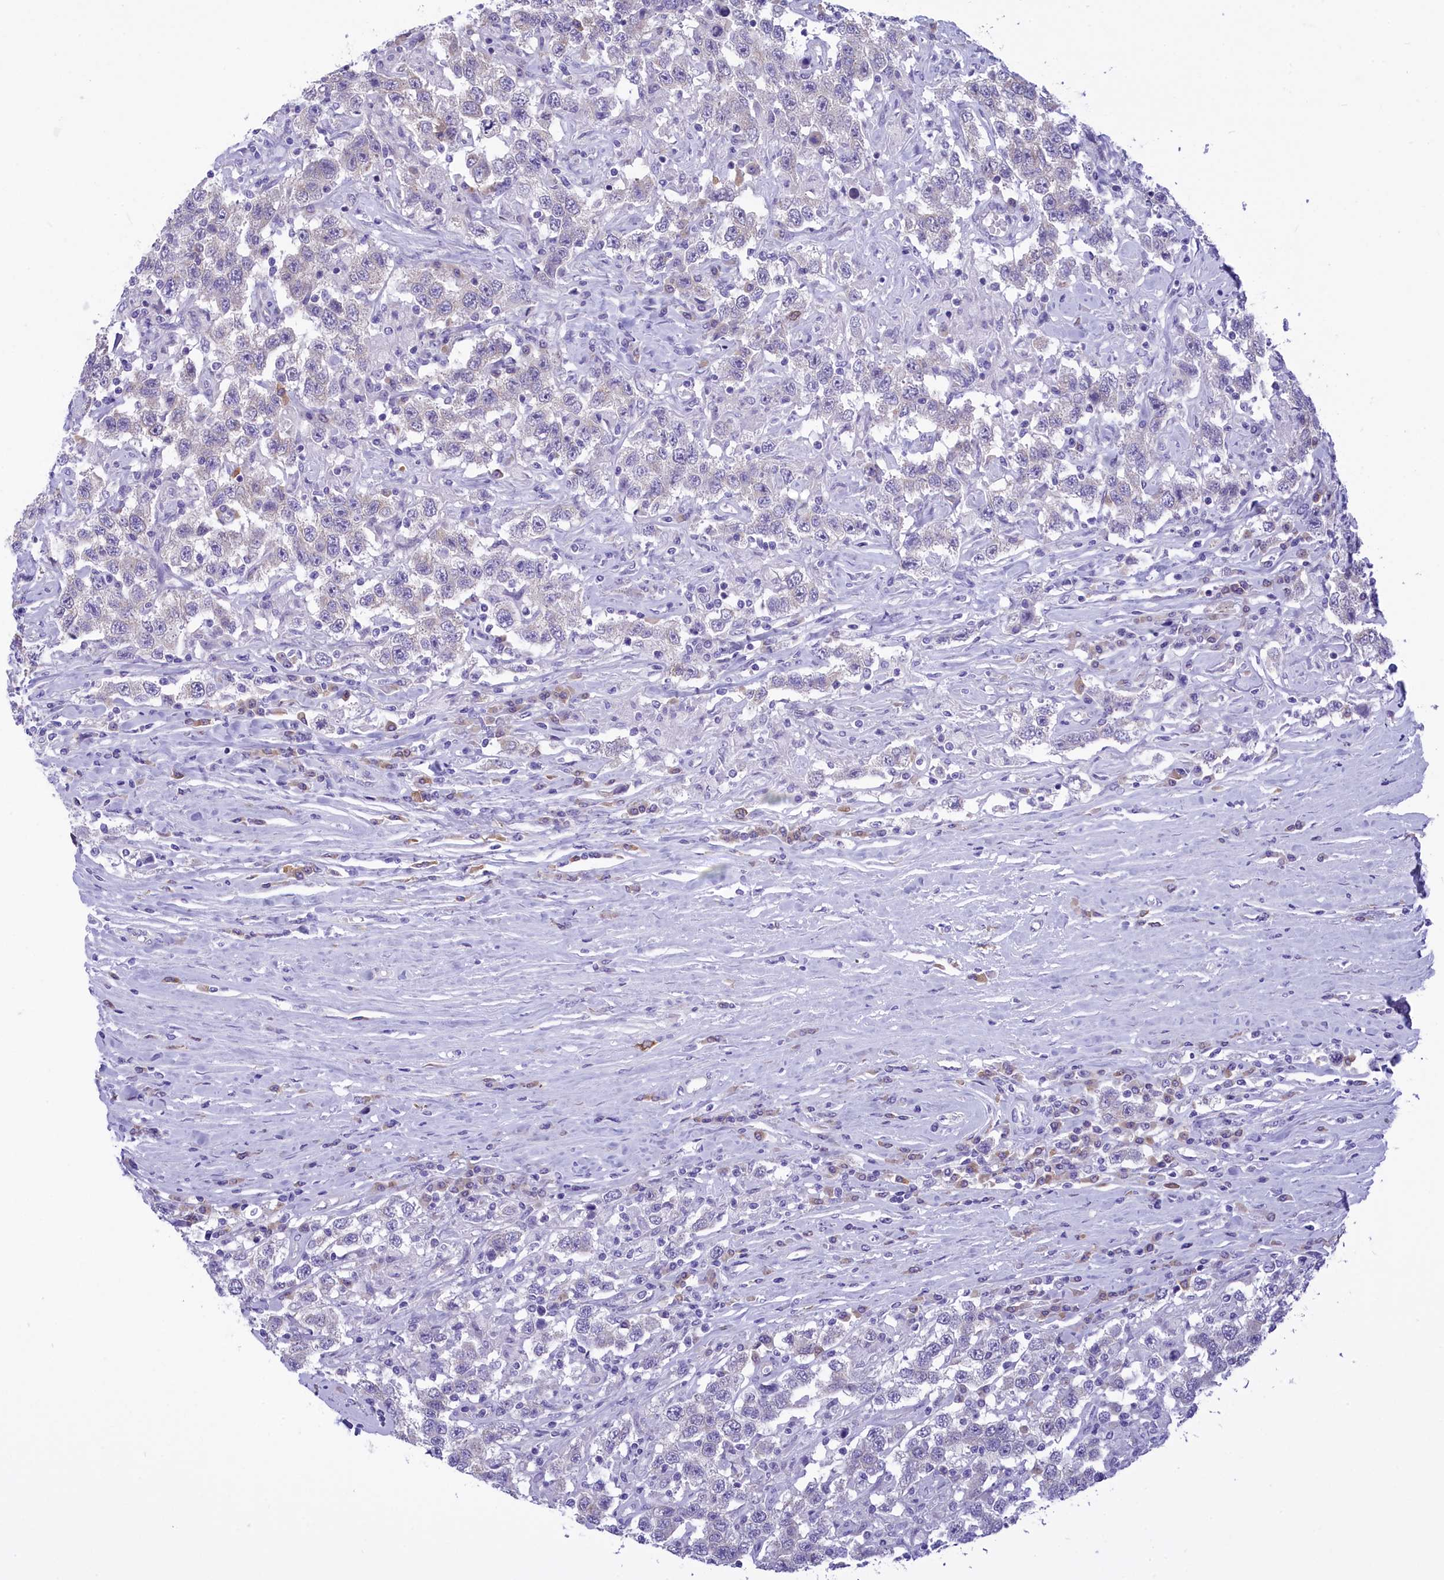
{"staining": {"intensity": "negative", "quantity": "none", "location": "none"}, "tissue": "testis cancer", "cell_type": "Tumor cells", "image_type": "cancer", "snomed": [{"axis": "morphology", "description": "Seminoma, NOS"}, {"axis": "topography", "description": "Testis"}], "caption": "This is an IHC histopathology image of testis seminoma. There is no staining in tumor cells.", "gene": "DCAF16", "patient": {"sex": "male", "age": 41}}